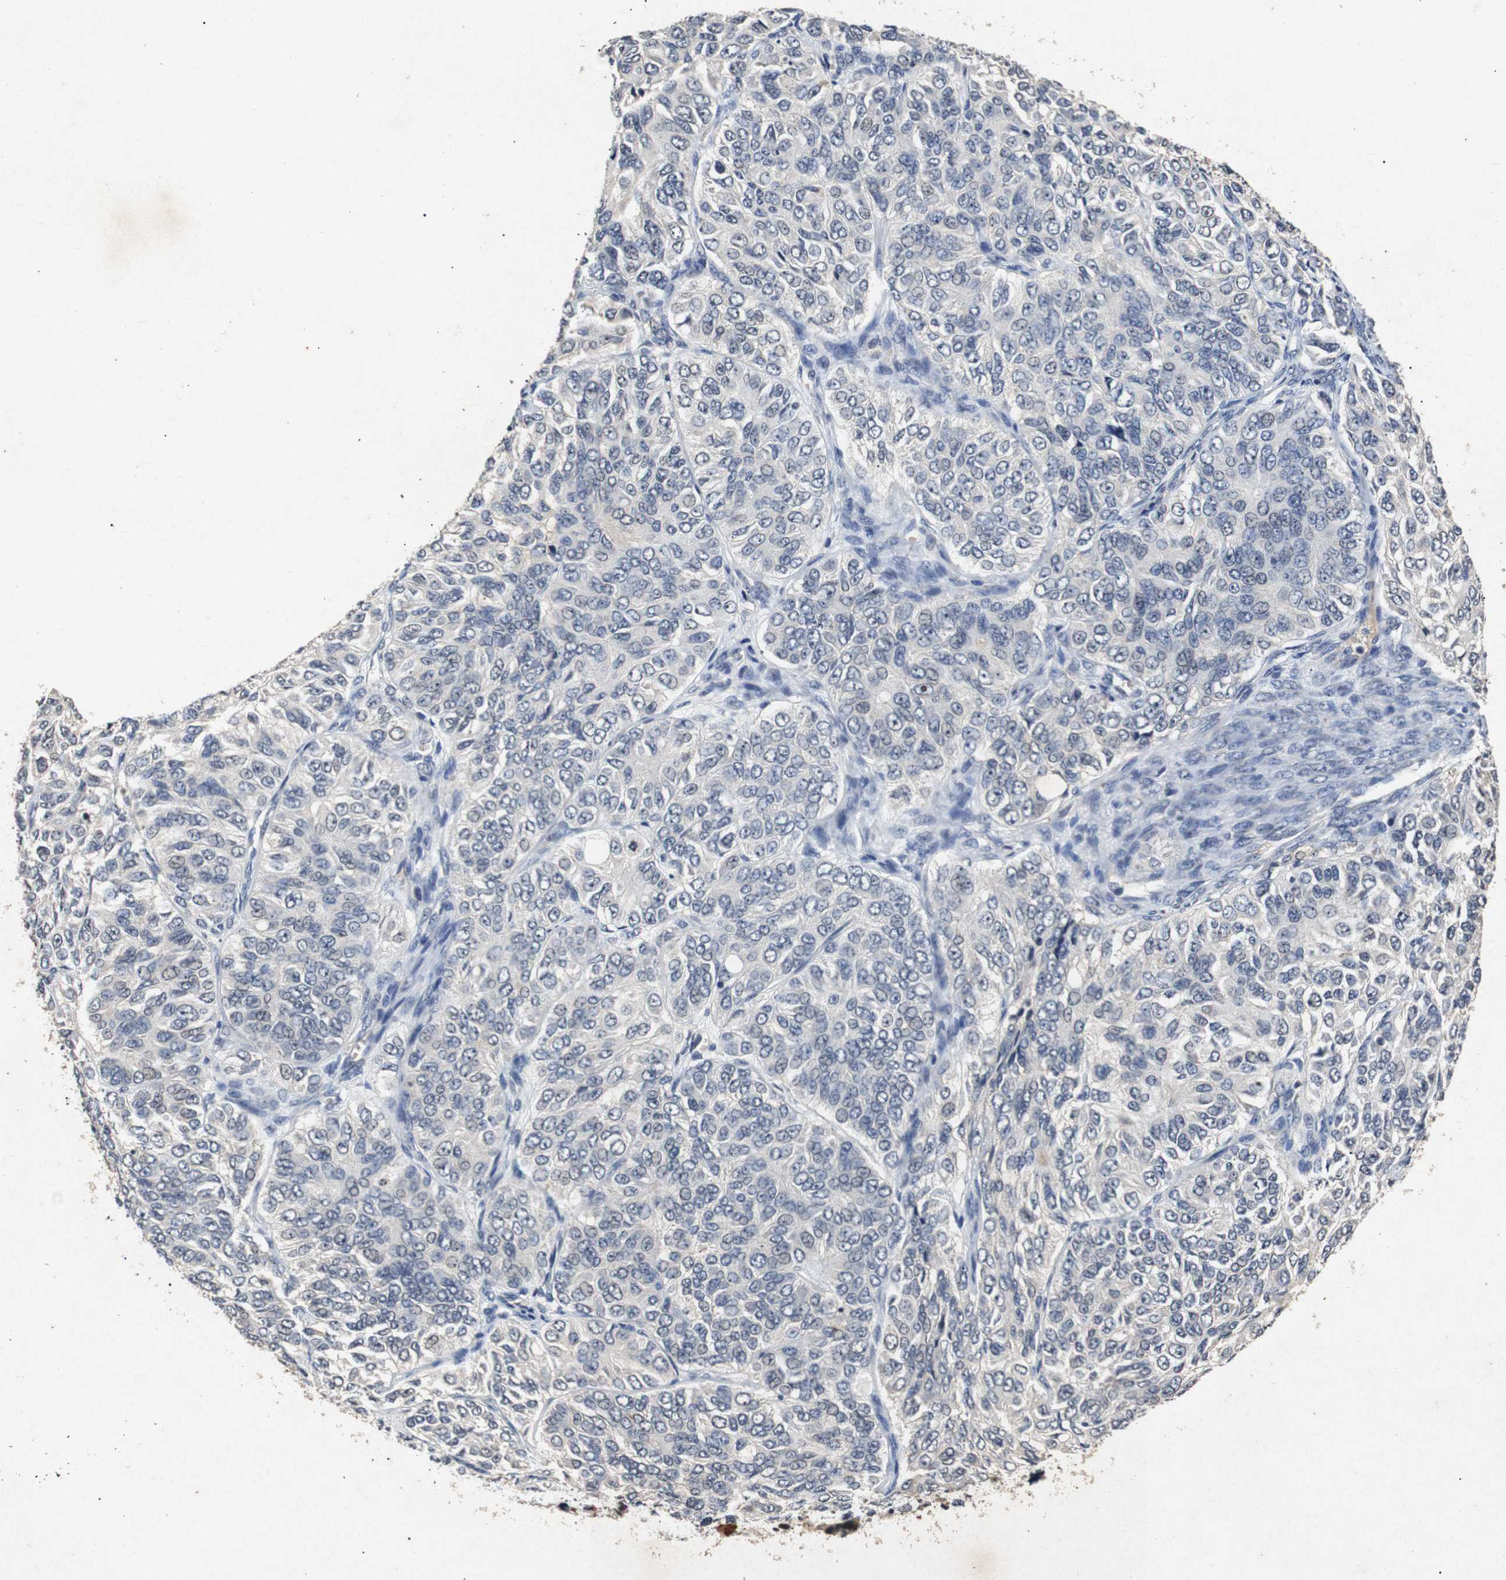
{"staining": {"intensity": "negative", "quantity": "none", "location": "none"}, "tissue": "ovarian cancer", "cell_type": "Tumor cells", "image_type": "cancer", "snomed": [{"axis": "morphology", "description": "Carcinoma, endometroid"}, {"axis": "topography", "description": "Ovary"}], "caption": "The immunohistochemistry (IHC) micrograph has no significant staining in tumor cells of ovarian cancer (endometroid carcinoma) tissue. Nuclei are stained in blue.", "gene": "PARN", "patient": {"sex": "female", "age": 51}}